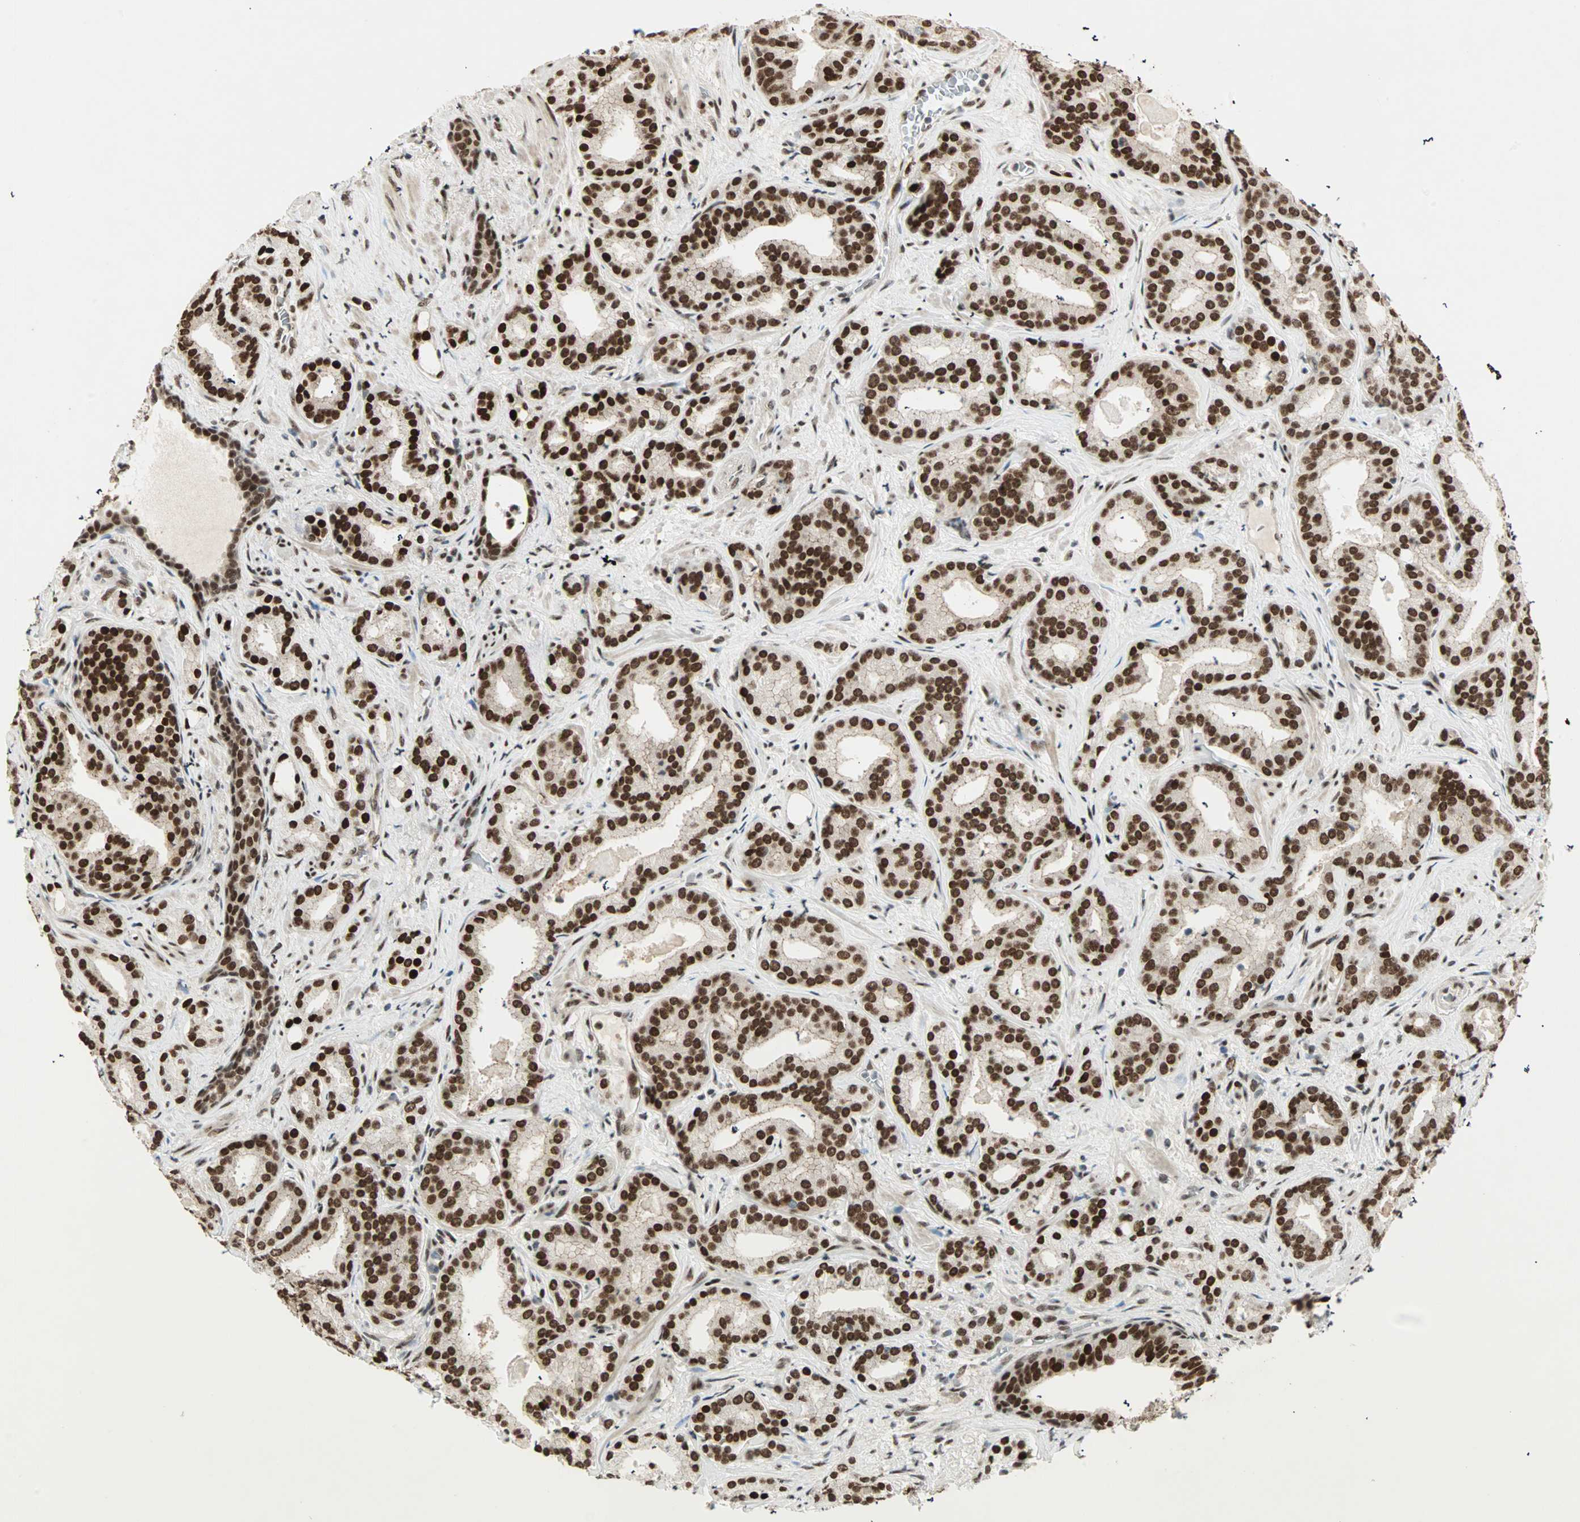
{"staining": {"intensity": "strong", "quantity": ">75%", "location": "nuclear"}, "tissue": "prostate cancer", "cell_type": "Tumor cells", "image_type": "cancer", "snomed": [{"axis": "morphology", "description": "Adenocarcinoma, Low grade"}, {"axis": "topography", "description": "Prostate"}], "caption": "Immunohistochemical staining of human prostate low-grade adenocarcinoma exhibits high levels of strong nuclear staining in about >75% of tumor cells.", "gene": "BLM", "patient": {"sex": "male", "age": 63}}